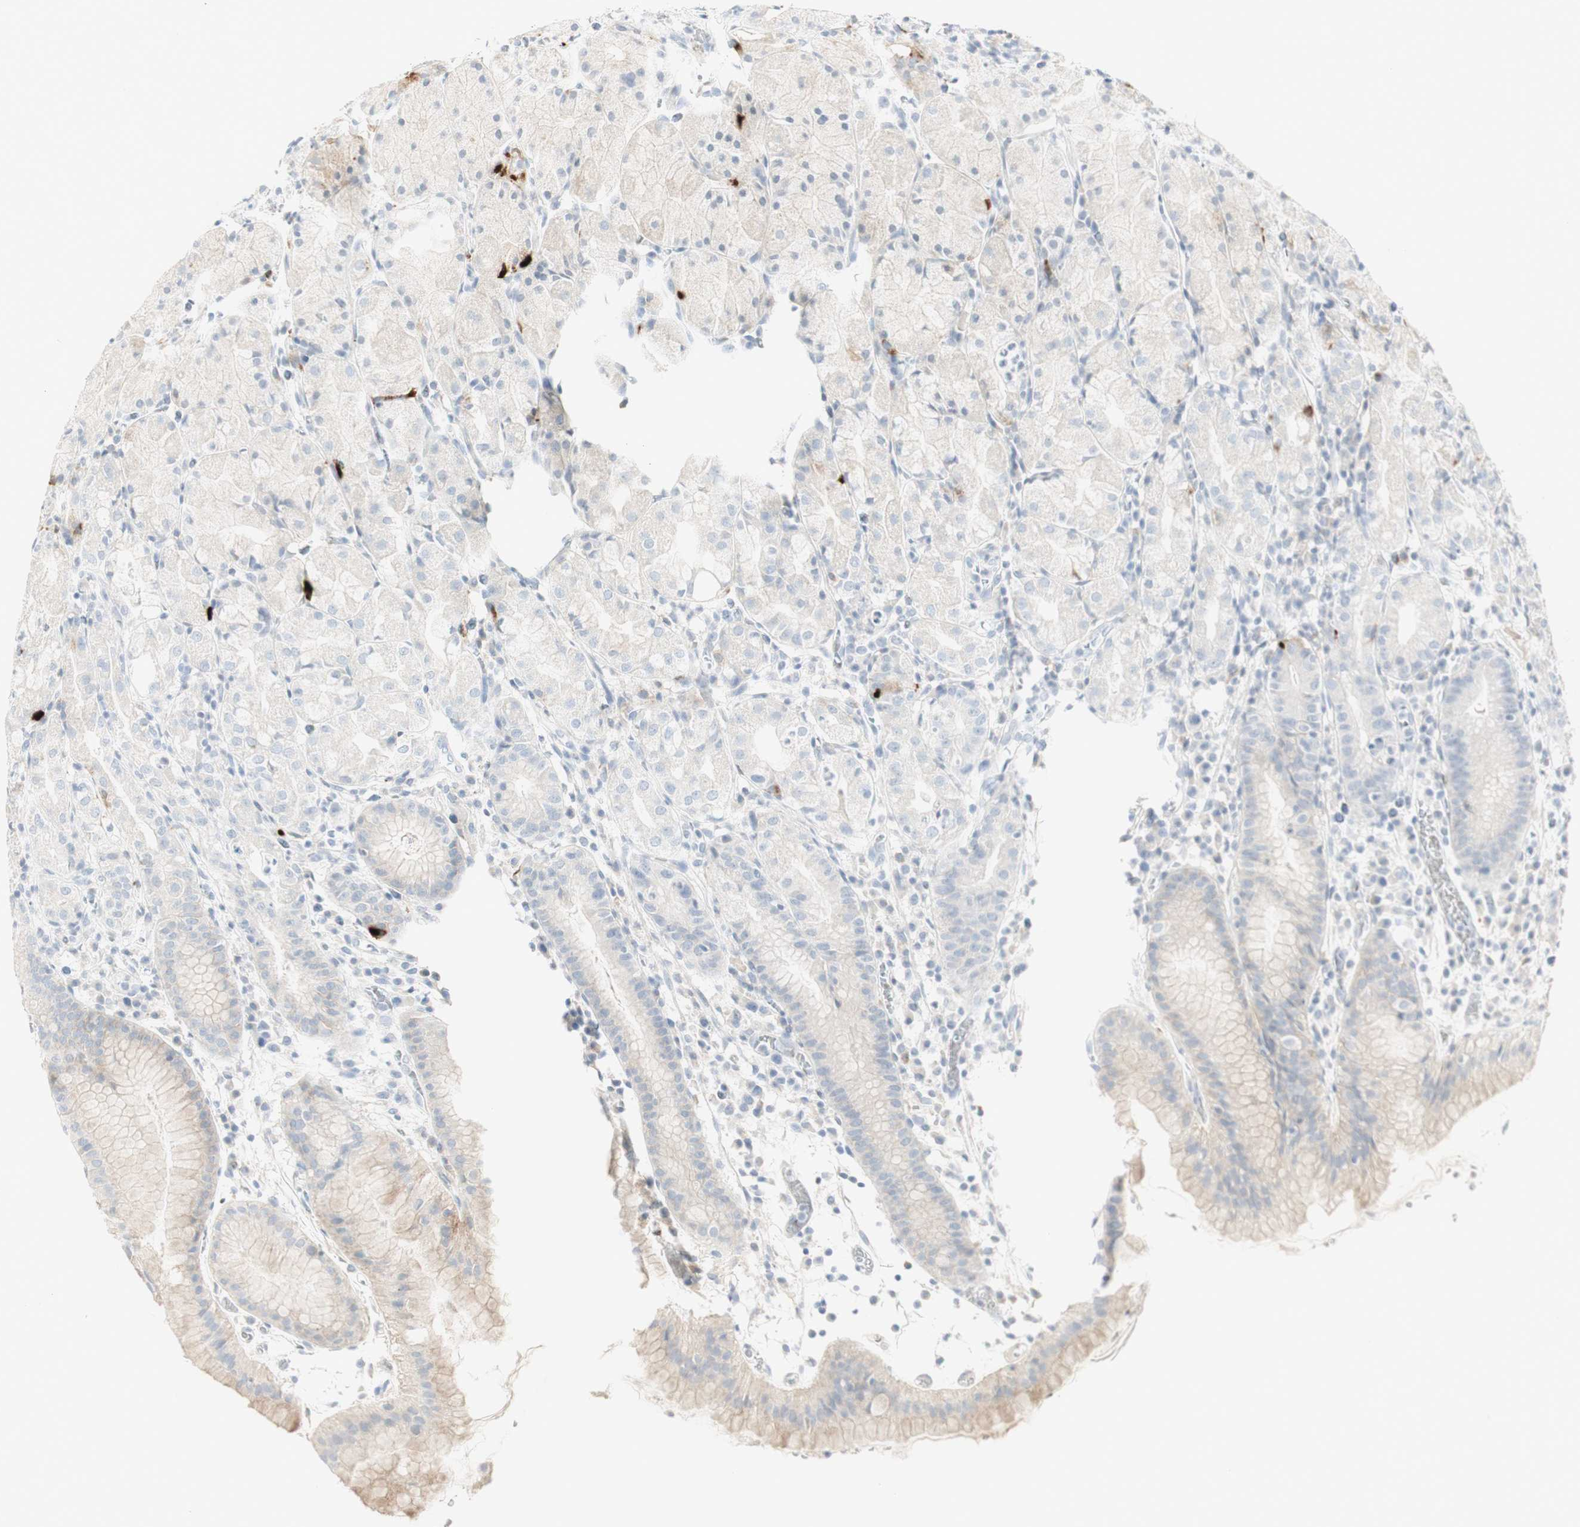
{"staining": {"intensity": "moderate", "quantity": "25%-75%", "location": "cytoplasmic/membranous"}, "tissue": "stomach", "cell_type": "Glandular cells", "image_type": "normal", "snomed": [{"axis": "morphology", "description": "Normal tissue, NOS"}, {"axis": "topography", "description": "Stomach"}, {"axis": "topography", "description": "Stomach, lower"}], "caption": "Stomach stained for a protein demonstrates moderate cytoplasmic/membranous positivity in glandular cells.", "gene": "MDK", "patient": {"sex": "female", "age": 75}}